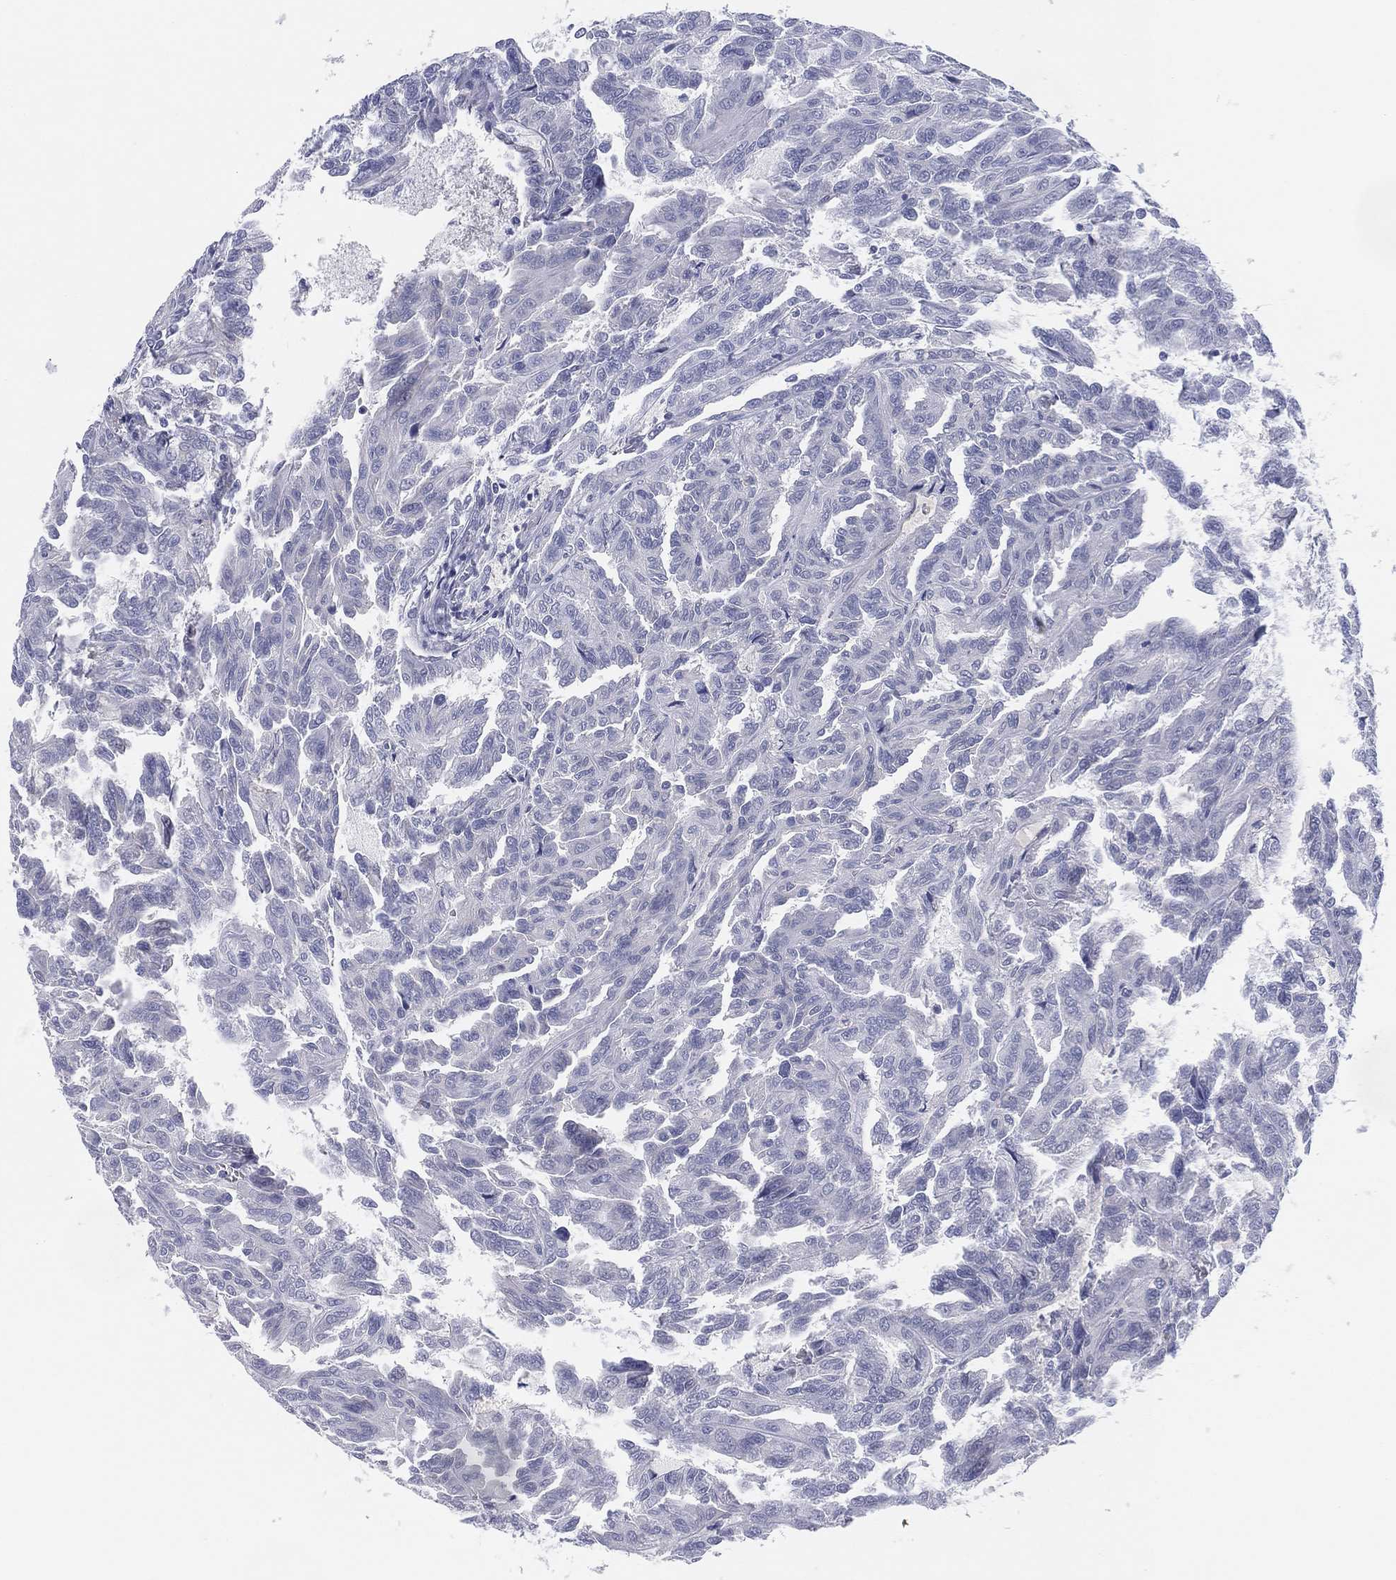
{"staining": {"intensity": "negative", "quantity": "none", "location": "none"}, "tissue": "renal cancer", "cell_type": "Tumor cells", "image_type": "cancer", "snomed": [{"axis": "morphology", "description": "Adenocarcinoma, NOS"}, {"axis": "topography", "description": "Kidney"}], "caption": "High magnification brightfield microscopy of adenocarcinoma (renal) stained with DAB (3,3'-diaminobenzidine) (brown) and counterstained with hematoxylin (blue): tumor cells show no significant positivity. Brightfield microscopy of IHC stained with DAB (brown) and hematoxylin (blue), captured at high magnification.", "gene": "MLF1", "patient": {"sex": "male", "age": 79}}